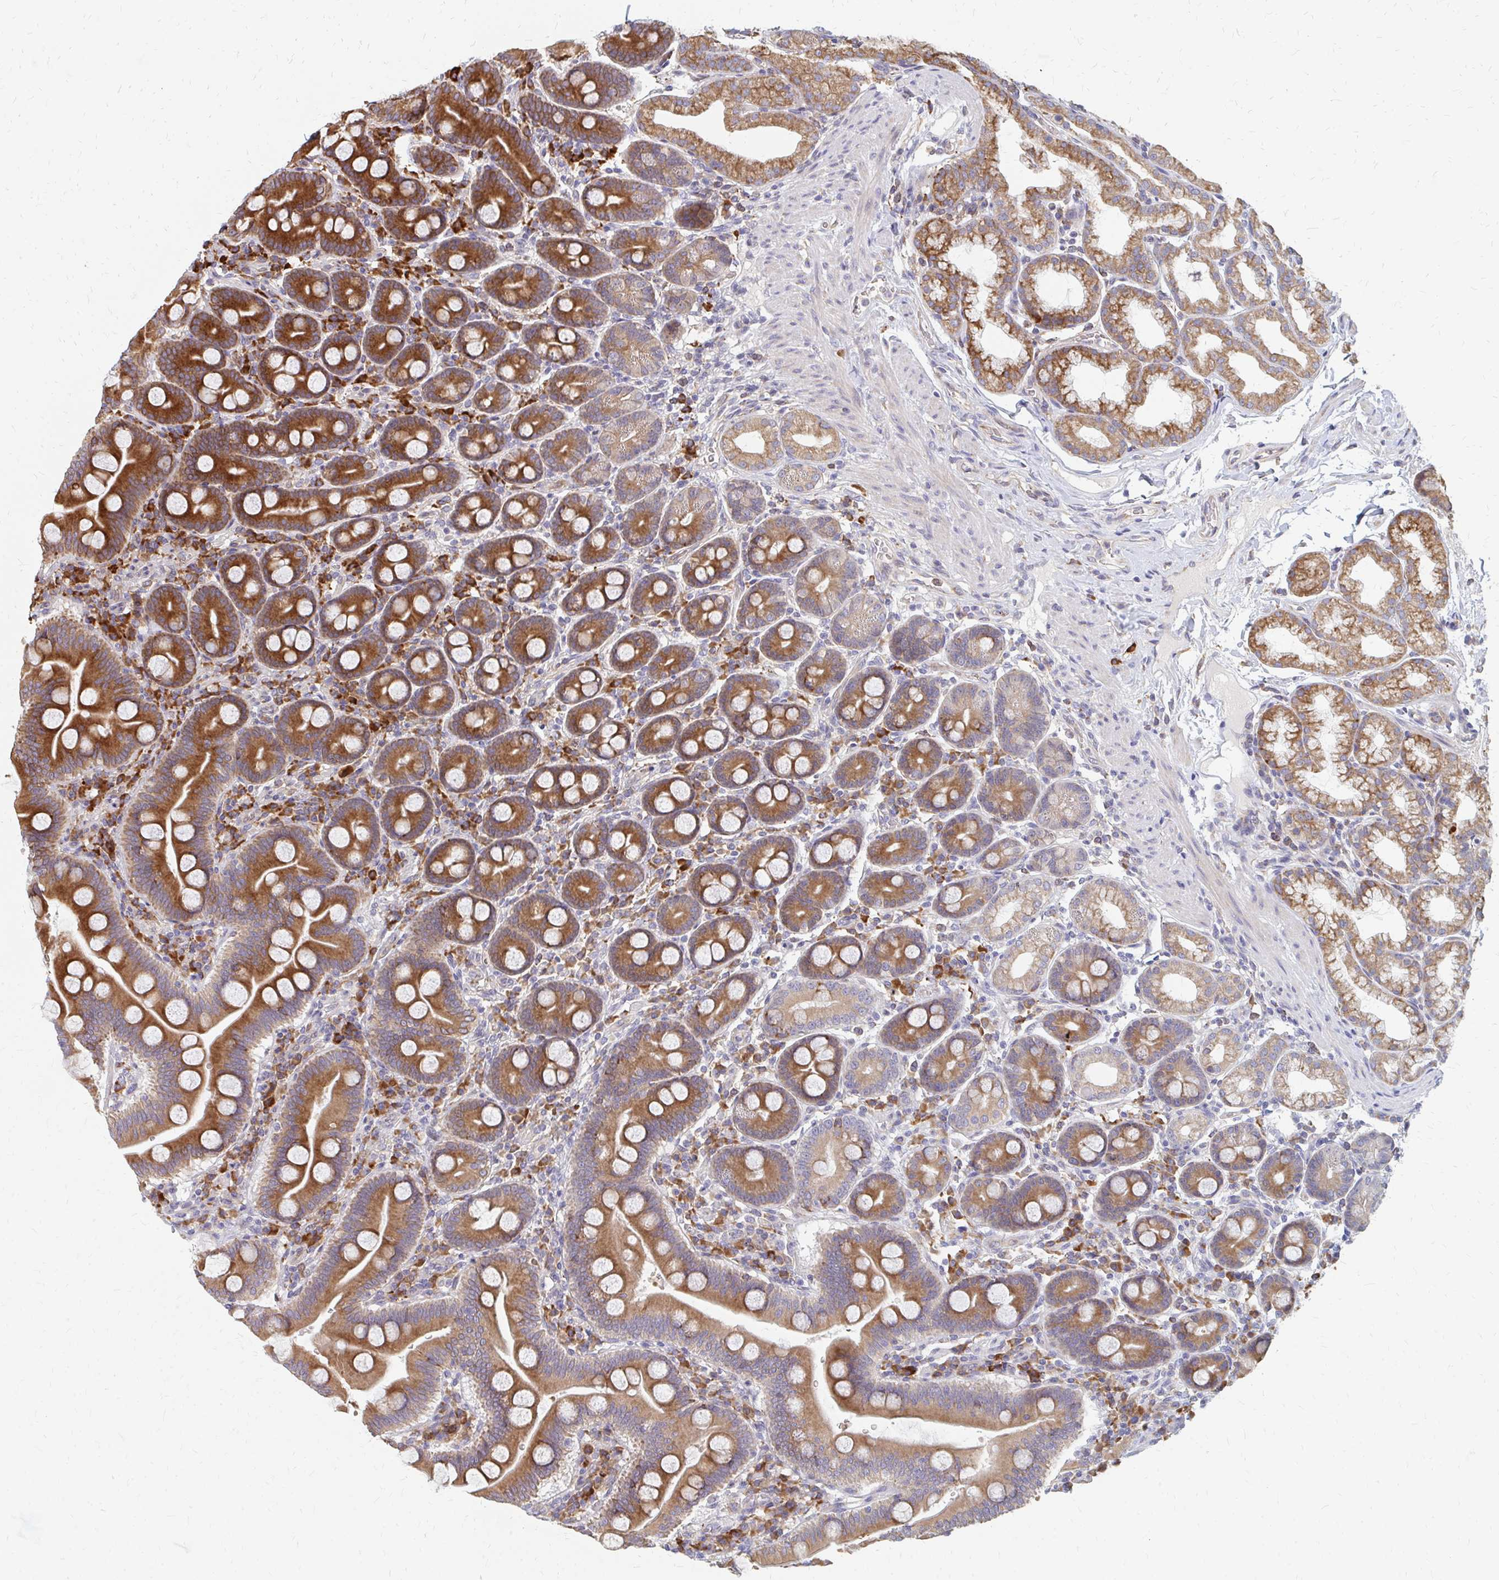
{"staining": {"intensity": "strong", "quantity": "25%-75%", "location": "cytoplasmic/membranous"}, "tissue": "duodenum", "cell_type": "Glandular cells", "image_type": "normal", "snomed": [{"axis": "morphology", "description": "Normal tissue, NOS"}, {"axis": "topography", "description": "Duodenum"}], "caption": "Glandular cells show strong cytoplasmic/membranous expression in approximately 25%-75% of cells in benign duodenum. Nuclei are stained in blue.", "gene": "PPP1R13L", "patient": {"sex": "male", "age": 59}}